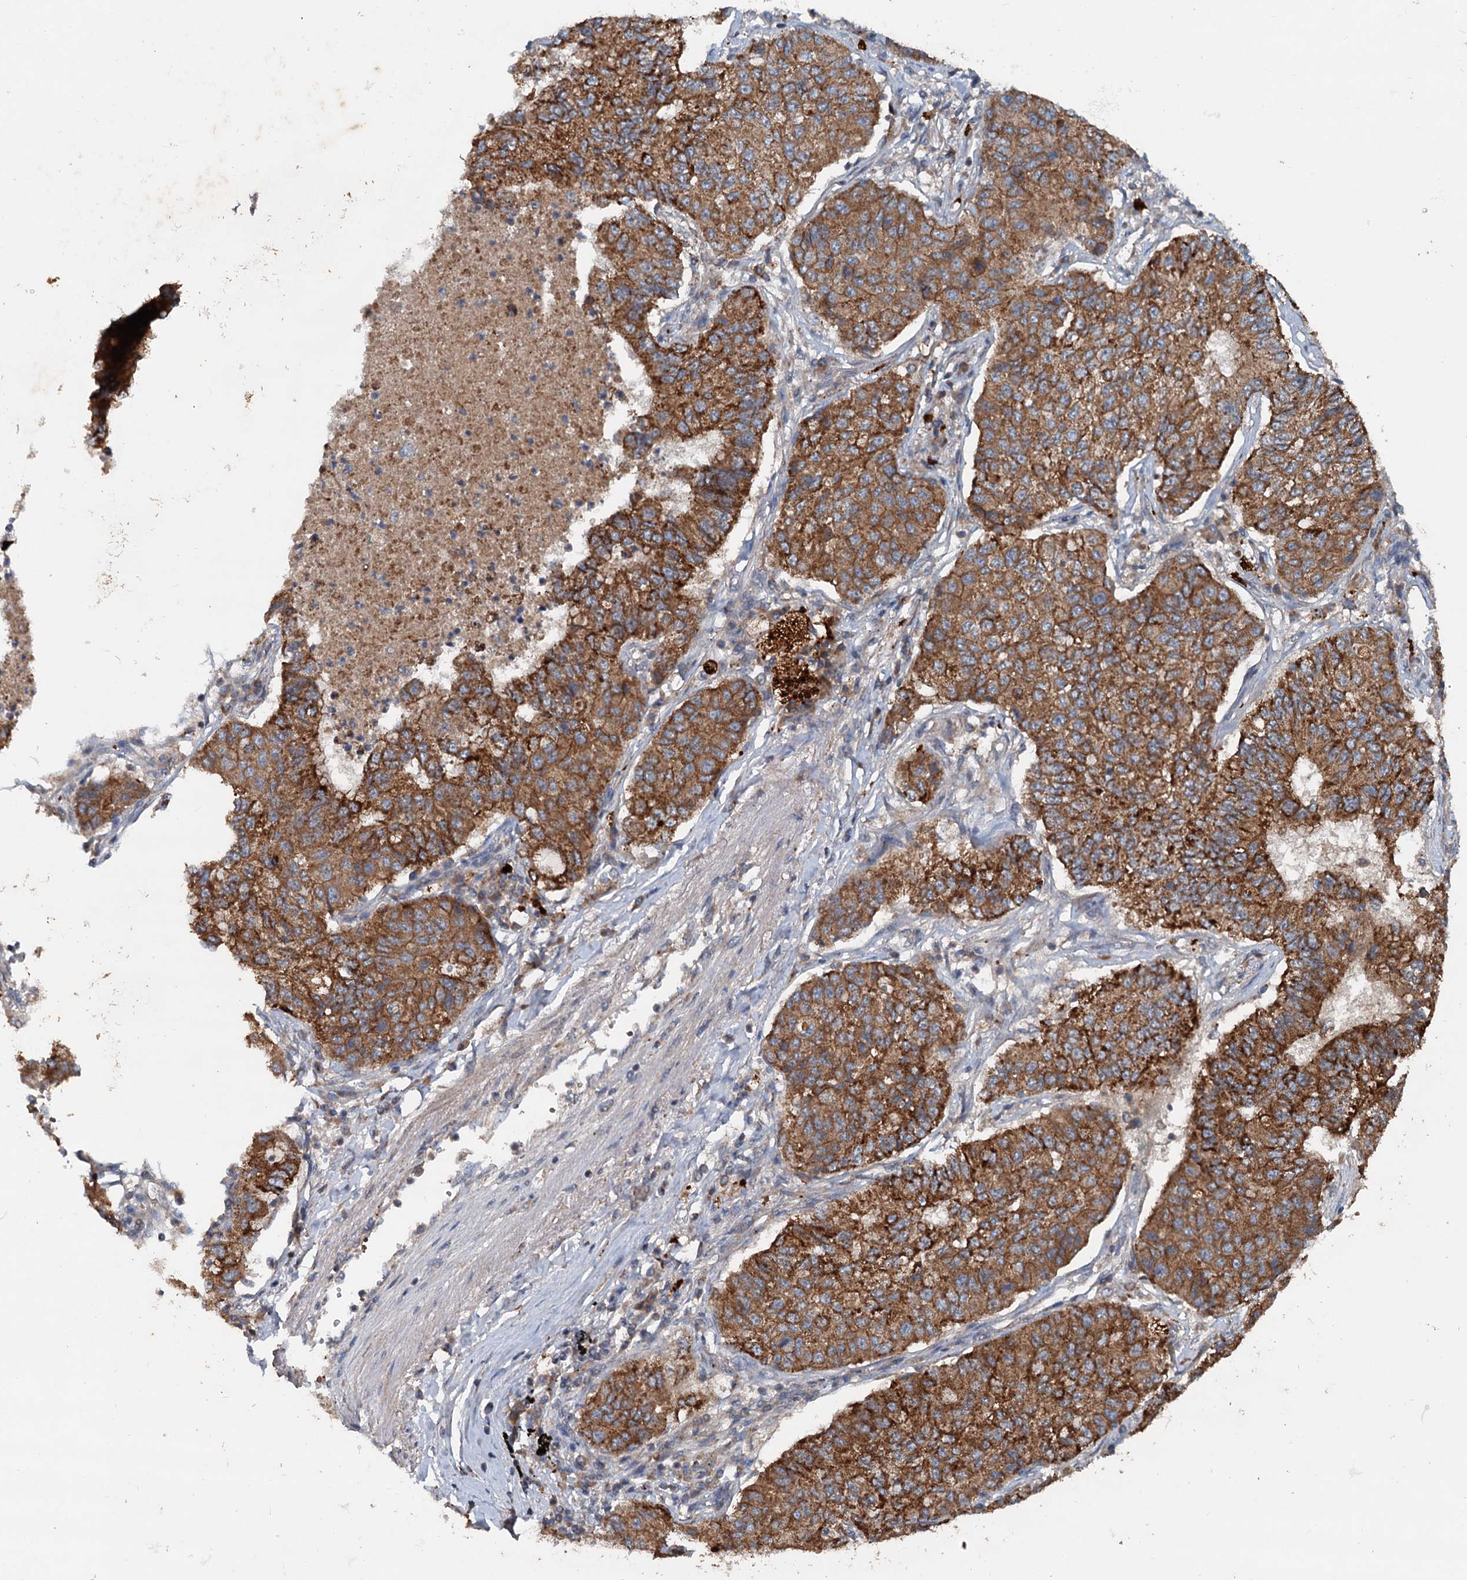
{"staining": {"intensity": "strong", "quantity": ">75%", "location": "cytoplasmic/membranous"}, "tissue": "lung cancer", "cell_type": "Tumor cells", "image_type": "cancer", "snomed": [{"axis": "morphology", "description": "Squamous cell carcinoma, NOS"}, {"axis": "topography", "description": "Lung"}], "caption": "Protein expression analysis of human lung squamous cell carcinoma reveals strong cytoplasmic/membranous expression in about >75% of tumor cells. Ihc stains the protein in brown and the nuclei are stained blue.", "gene": "N4BP2L2", "patient": {"sex": "male", "age": 74}}